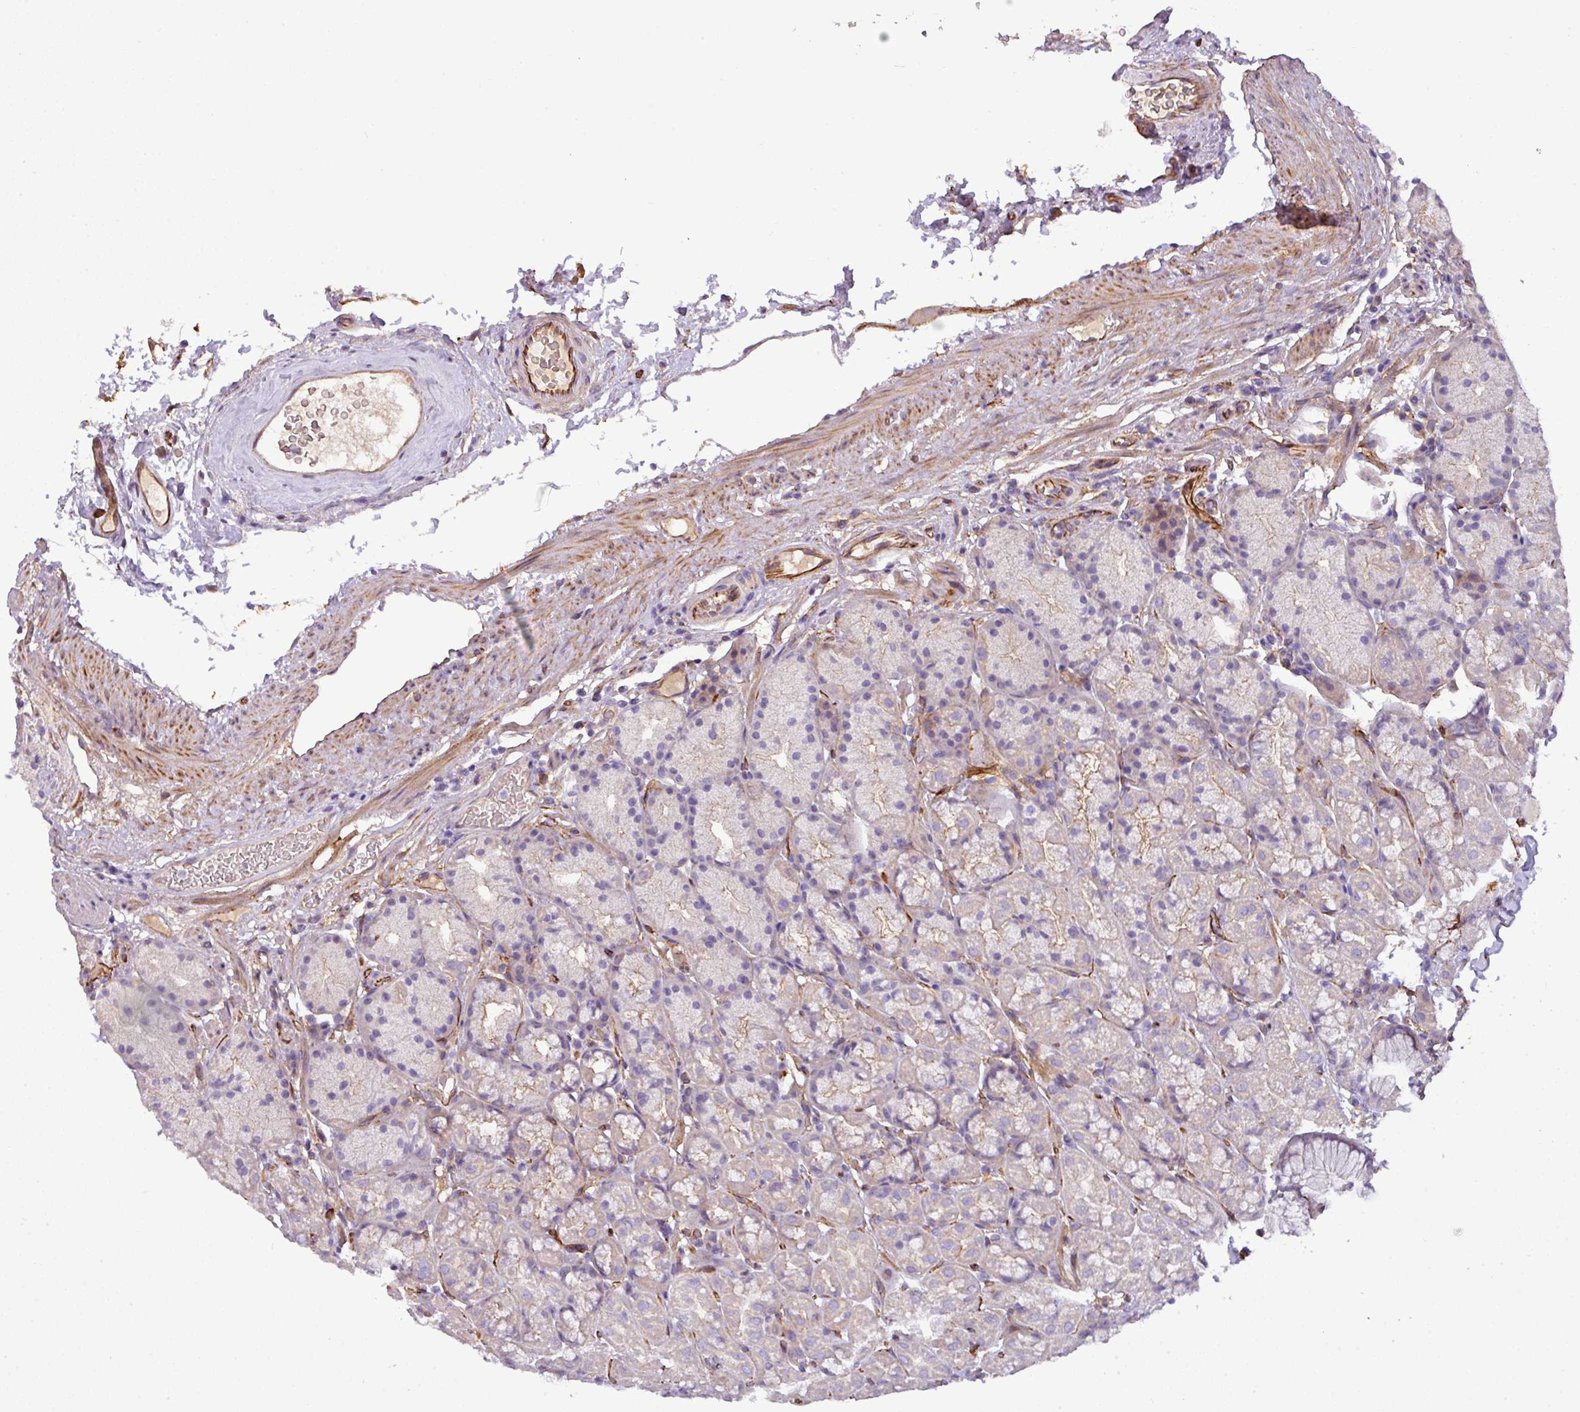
{"staining": {"intensity": "weak", "quantity": "<25%", "location": "cytoplasmic/membranous"}, "tissue": "stomach", "cell_type": "Glandular cells", "image_type": "normal", "snomed": [{"axis": "morphology", "description": "Normal tissue, NOS"}, {"axis": "topography", "description": "Stomach, lower"}], "caption": "Immunohistochemistry (IHC) photomicrograph of unremarkable stomach: human stomach stained with DAB (3,3'-diaminobenzidine) reveals no significant protein expression in glandular cells.", "gene": "PARD6A", "patient": {"sex": "male", "age": 67}}